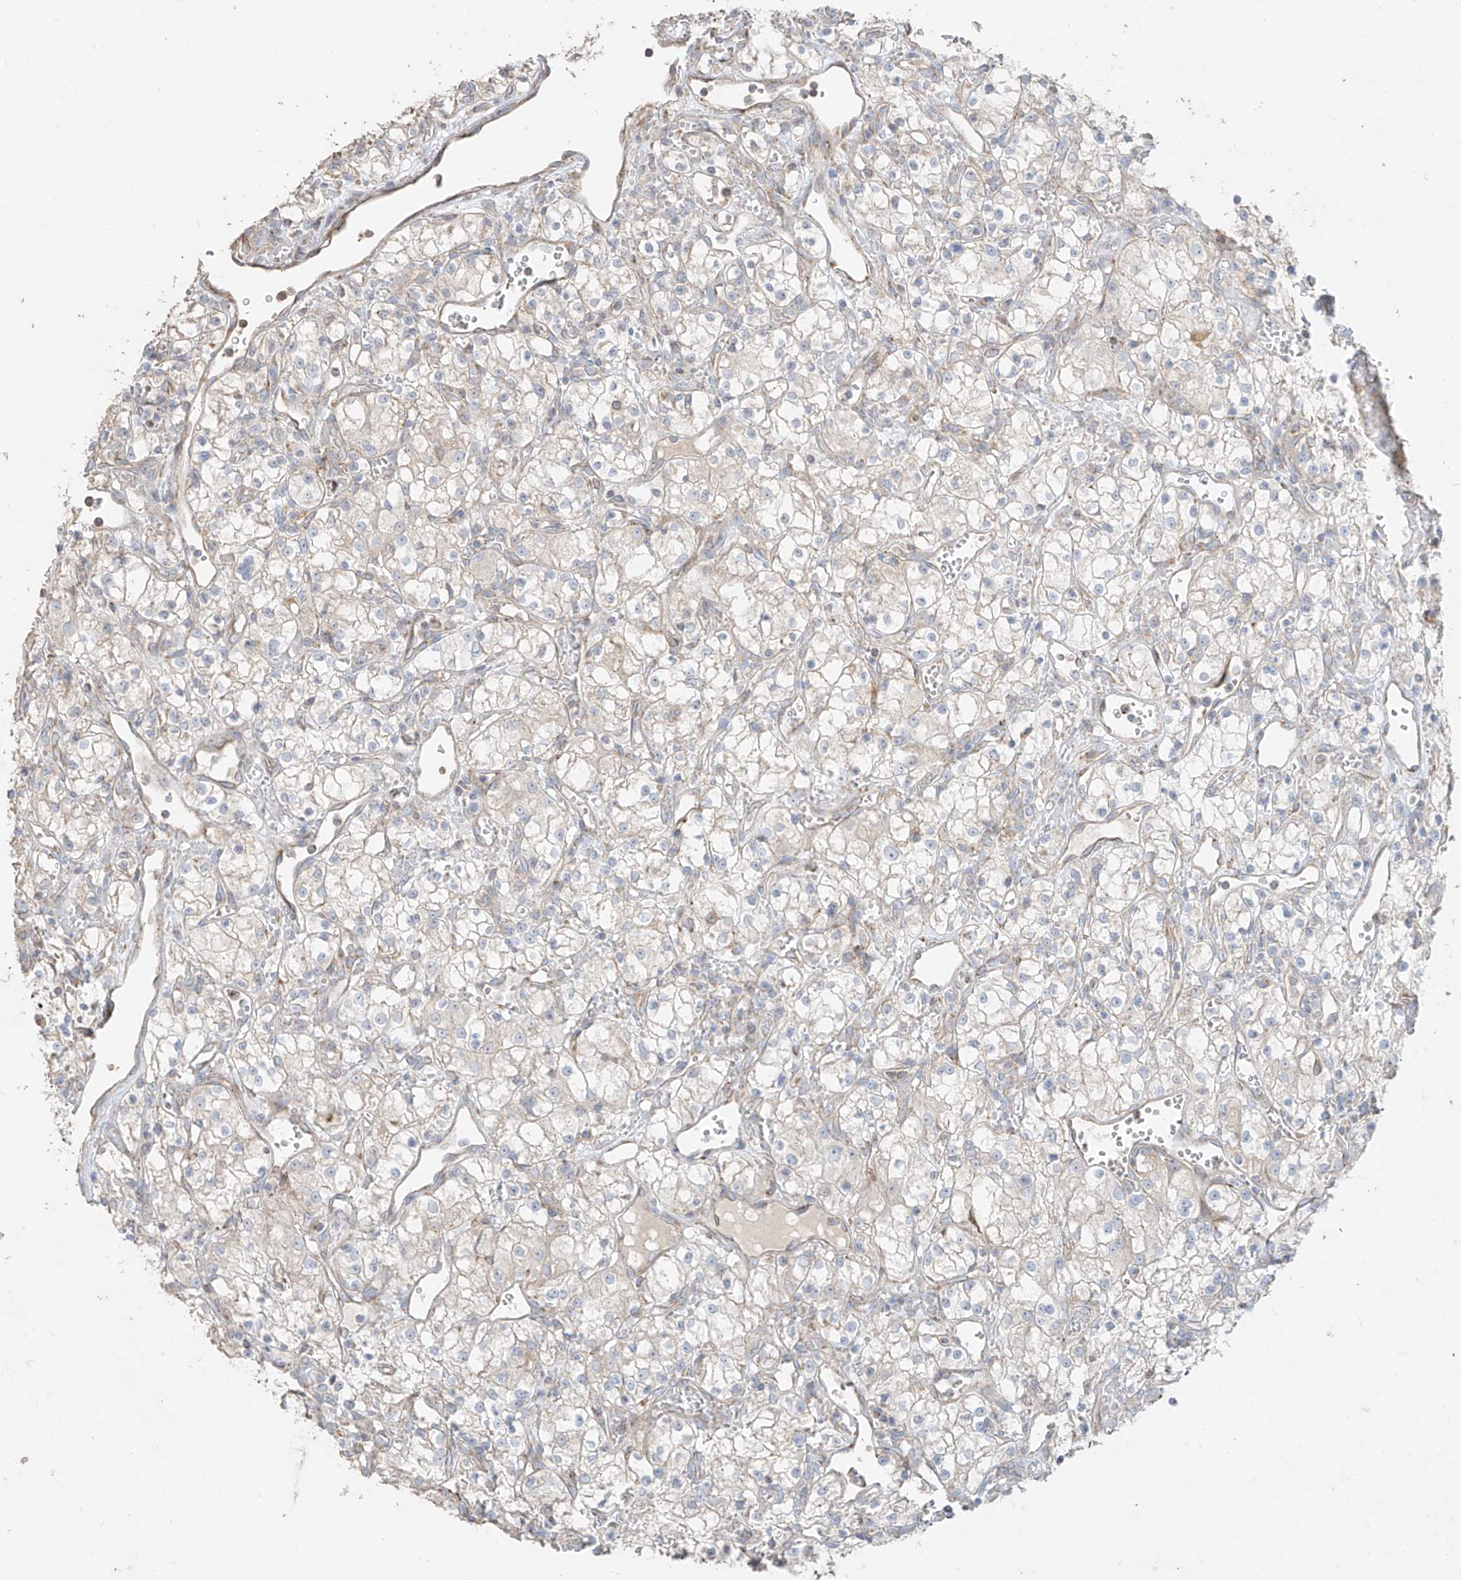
{"staining": {"intensity": "negative", "quantity": "none", "location": "none"}, "tissue": "renal cancer", "cell_type": "Tumor cells", "image_type": "cancer", "snomed": [{"axis": "morphology", "description": "Adenocarcinoma, NOS"}, {"axis": "topography", "description": "Kidney"}], "caption": "Immunohistochemical staining of renal cancer displays no significant staining in tumor cells.", "gene": "COLGALT2", "patient": {"sex": "male", "age": 59}}